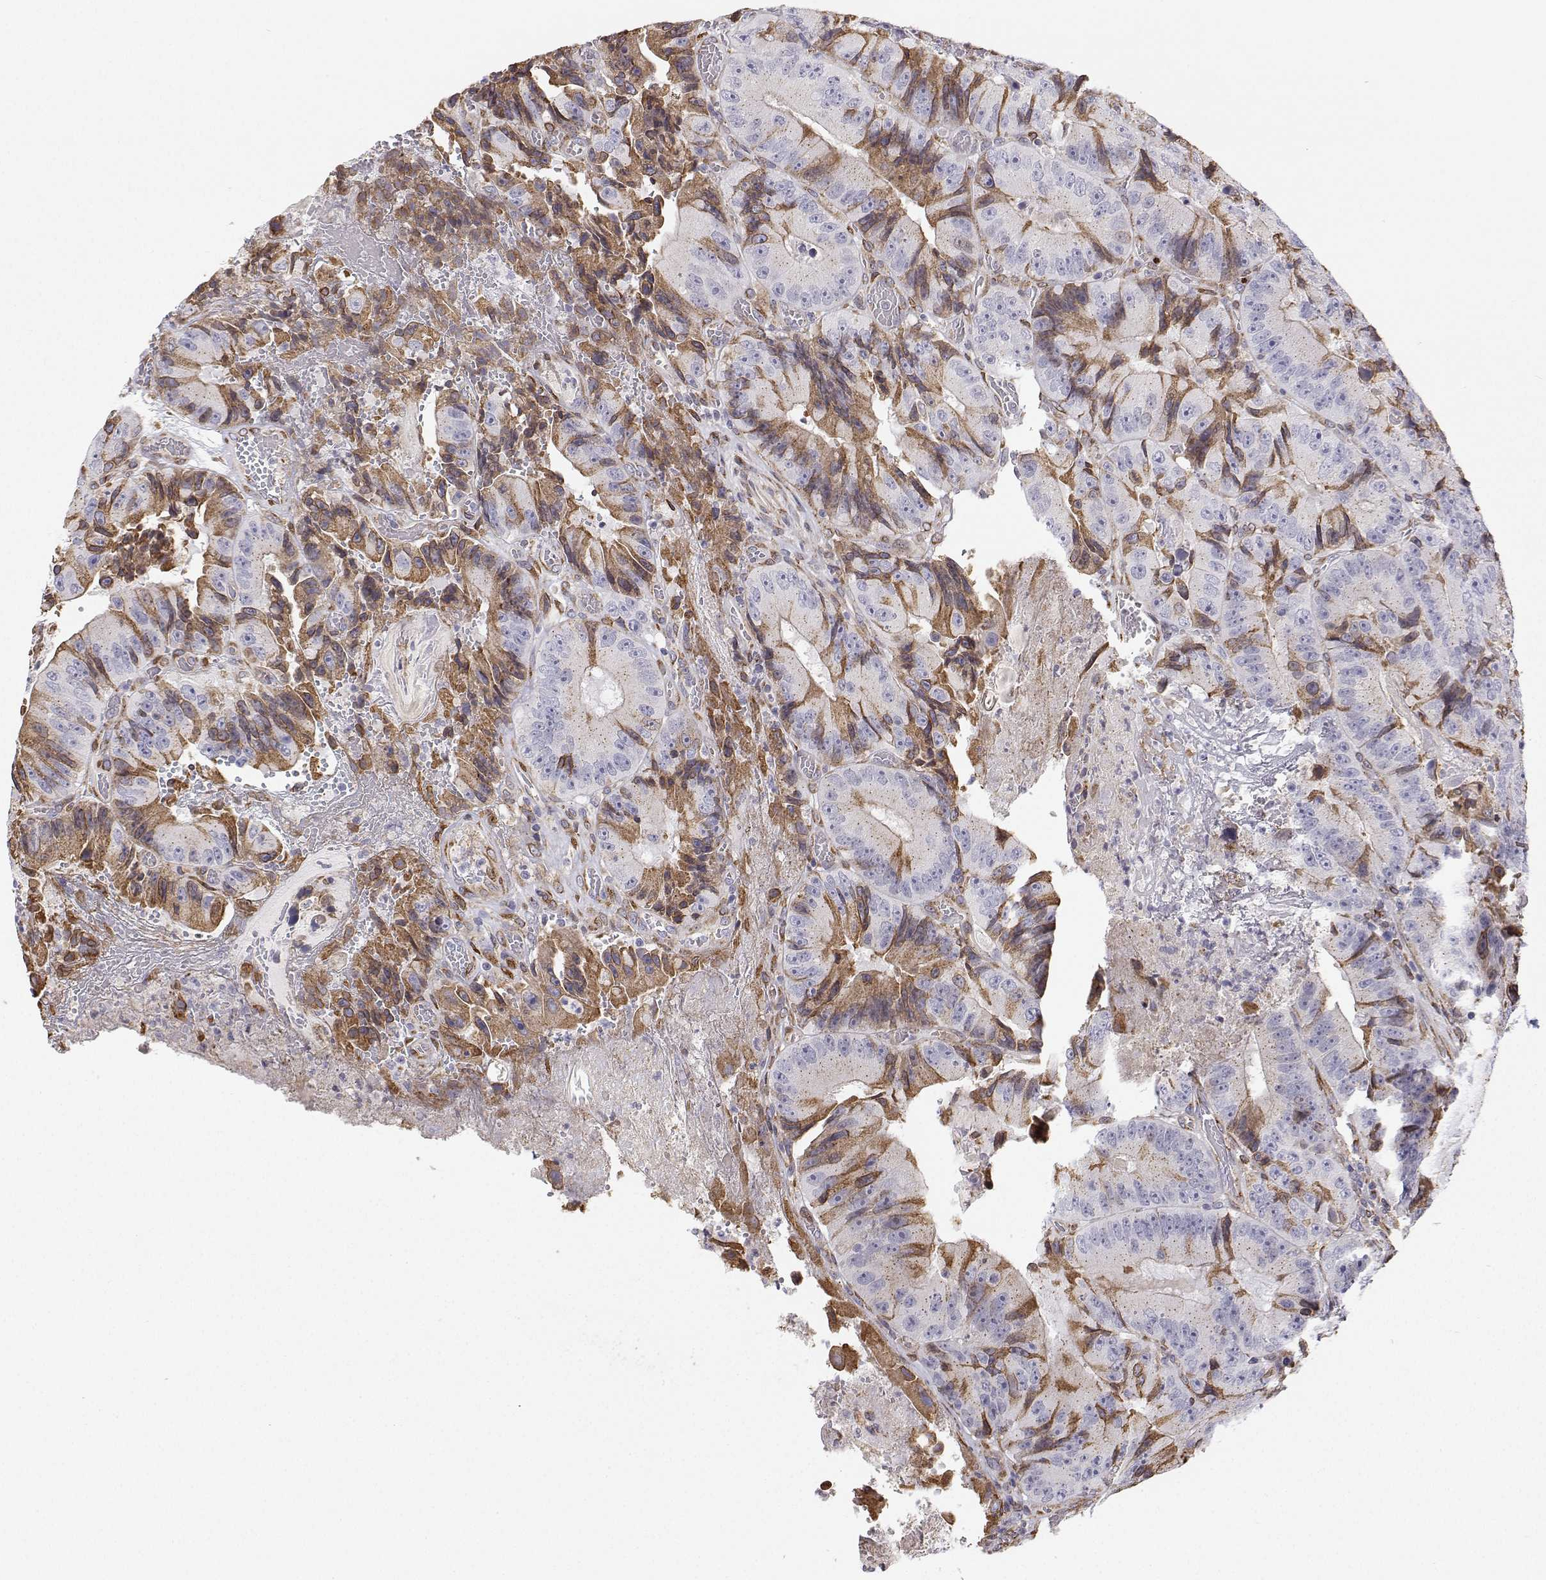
{"staining": {"intensity": "moderate", "quantity": "25%-75%", "location": "cytoplasmic/membranous"}, "tissue": "colorectal cancer", "cell_type": "Tumor cells", "image_type": "cancer", "snomed": [{"axis": "morphology", "description": "Adenocarcinoma, NOS"}, {"axis": "topography", "description": "Colon"}], "caption": "There is medium levels of moderate cytoplasmic/membranous positivity in tumor cells of colorectal cancer, as demonstrated by immunohistochemical staining (brown color).", "gene": "STARD13", "patient": {"sex": "female", "age": 86}}